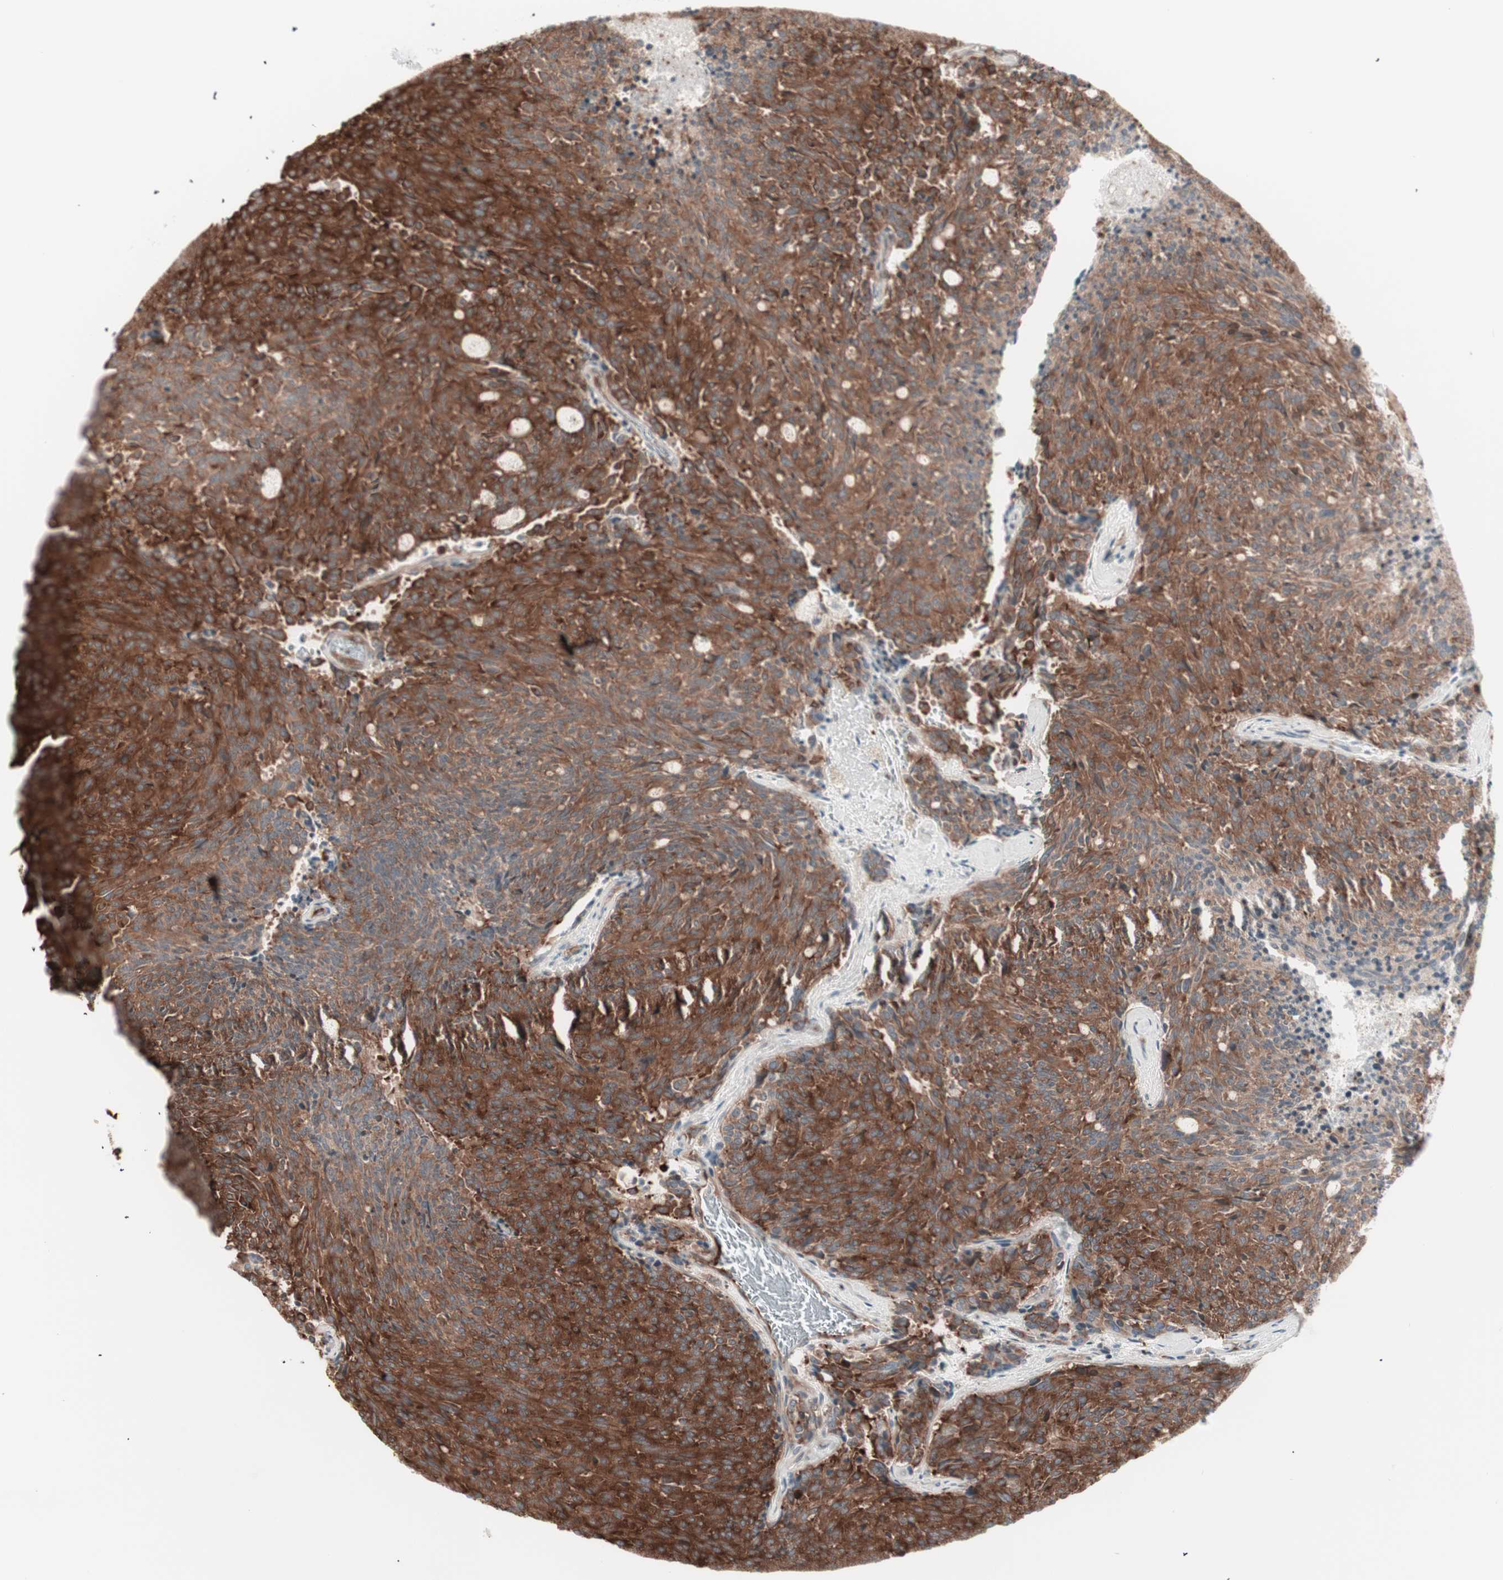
{"staining": {"intensity": "strong", "quantity": ">75%", "location": "cytoplasmic/membranous"}, "tissue": "carcinoid", "cell_type": "Tumor cells", "image_type": "cancer", "snomed": [{"axis": "morphology", "description": "Carcinoid, malignant, NOS"}, {"axis": "topography", "description": "Pancreas"}], "caption": "Immunohistochemical staining of human carcinoid shows strong cytoplasmic/membranous protein positivity in about >75% of tumor cells.", "gene": "TCP11L1", "patient": {"sex": "female", "age": 54}}